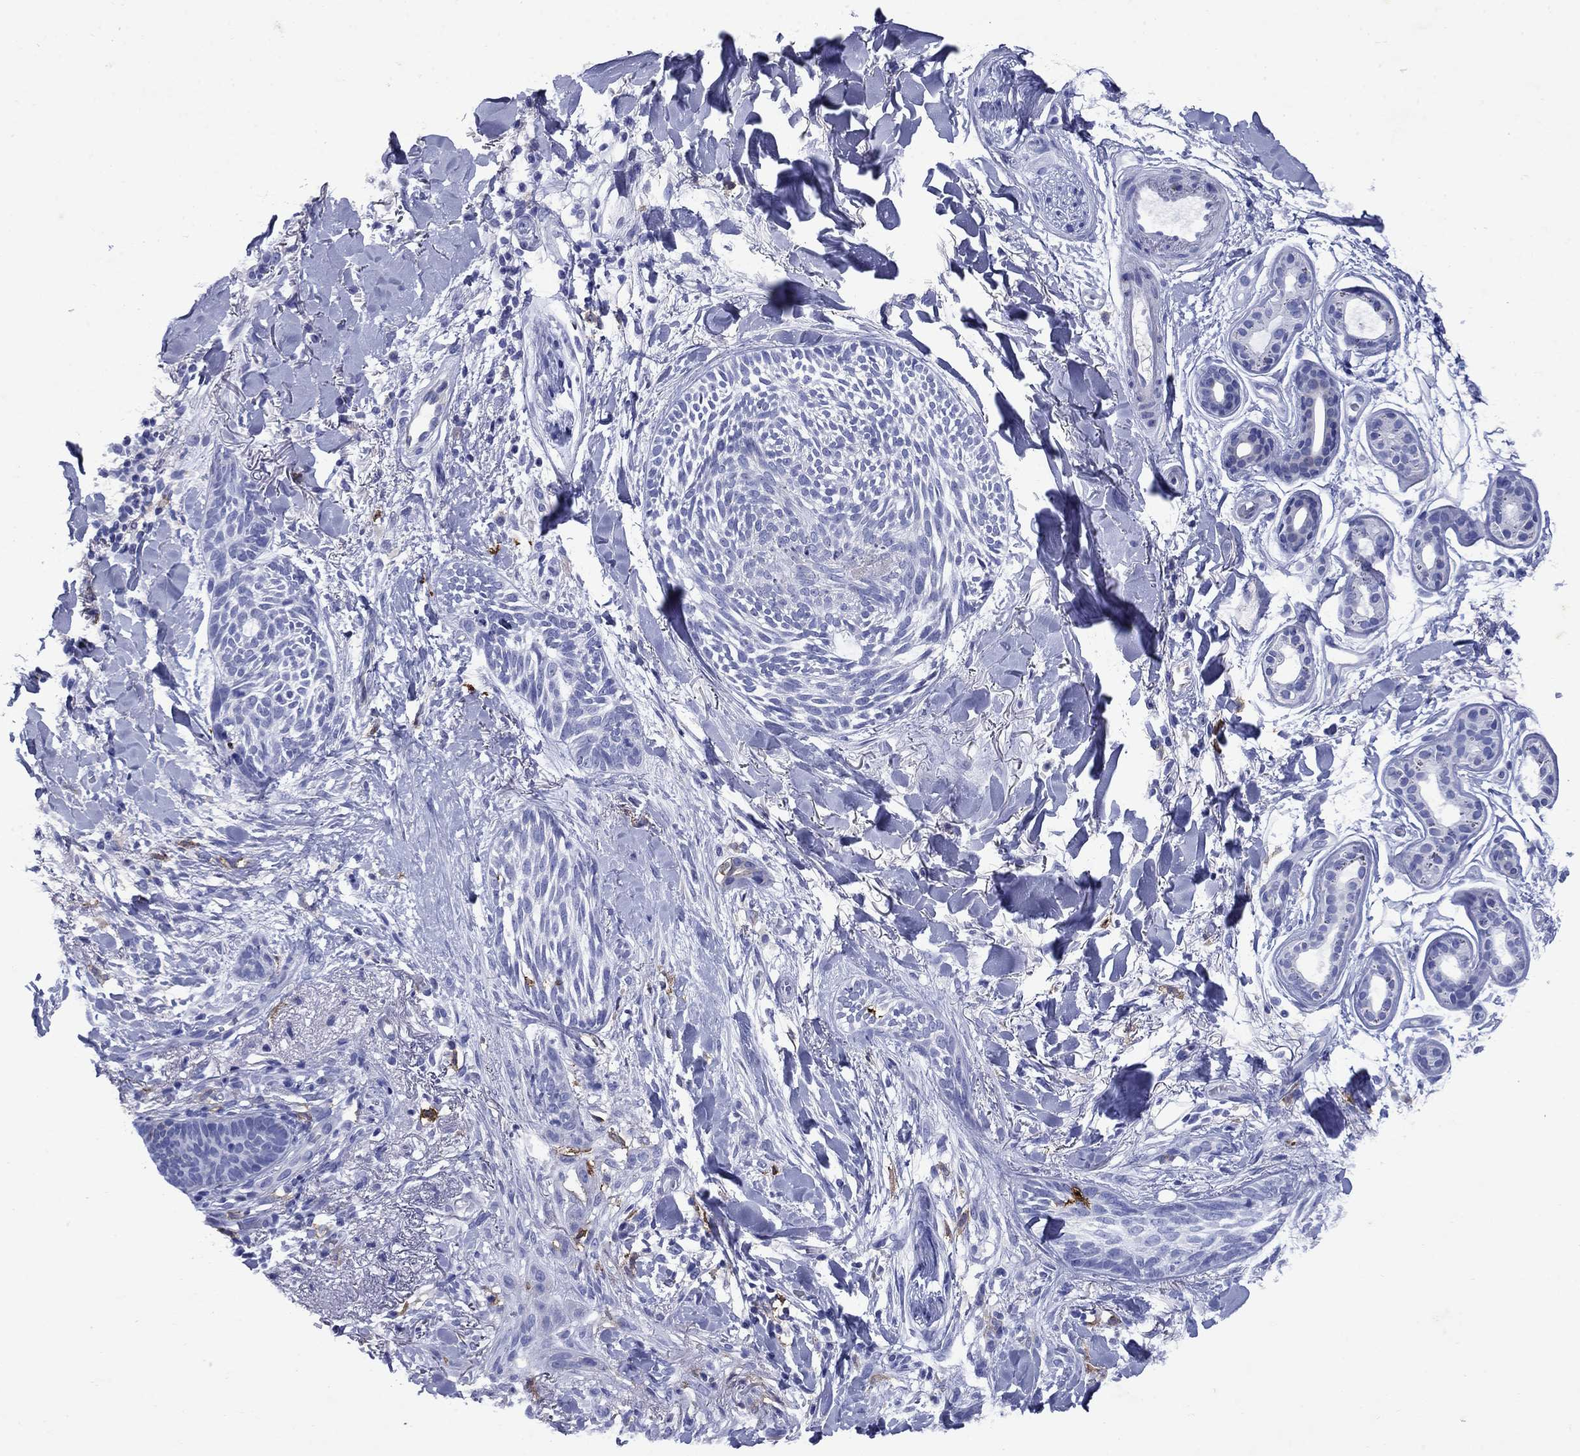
{"staining": {"intensity": "negative", "quantity": "none", "location": "none"}, "tissue": "skin cancer", "cell_type": "Tumor cells", "image_type": "cancer", "snomed": [{"axis": "morphology", "description": "Normal tissue, NOS"}, {"axis": "morphology", "description": "Basal cell carcinoma"}, {"axis": "topography", "description": "Skin"}], "caption": "An immunohistochemistry histopathology image of skin cancer (basal cell carcinoma) is shown. There is no staining in tumor cells of skin cancer (basal cell carcinoma). (DAB (3,3'-diaminobenzidine) immunohistochemistry visualized using brightfield microscopy, high magnification).", "gene": "CD1A", "patient": {"sex": "male", "age": 84}}